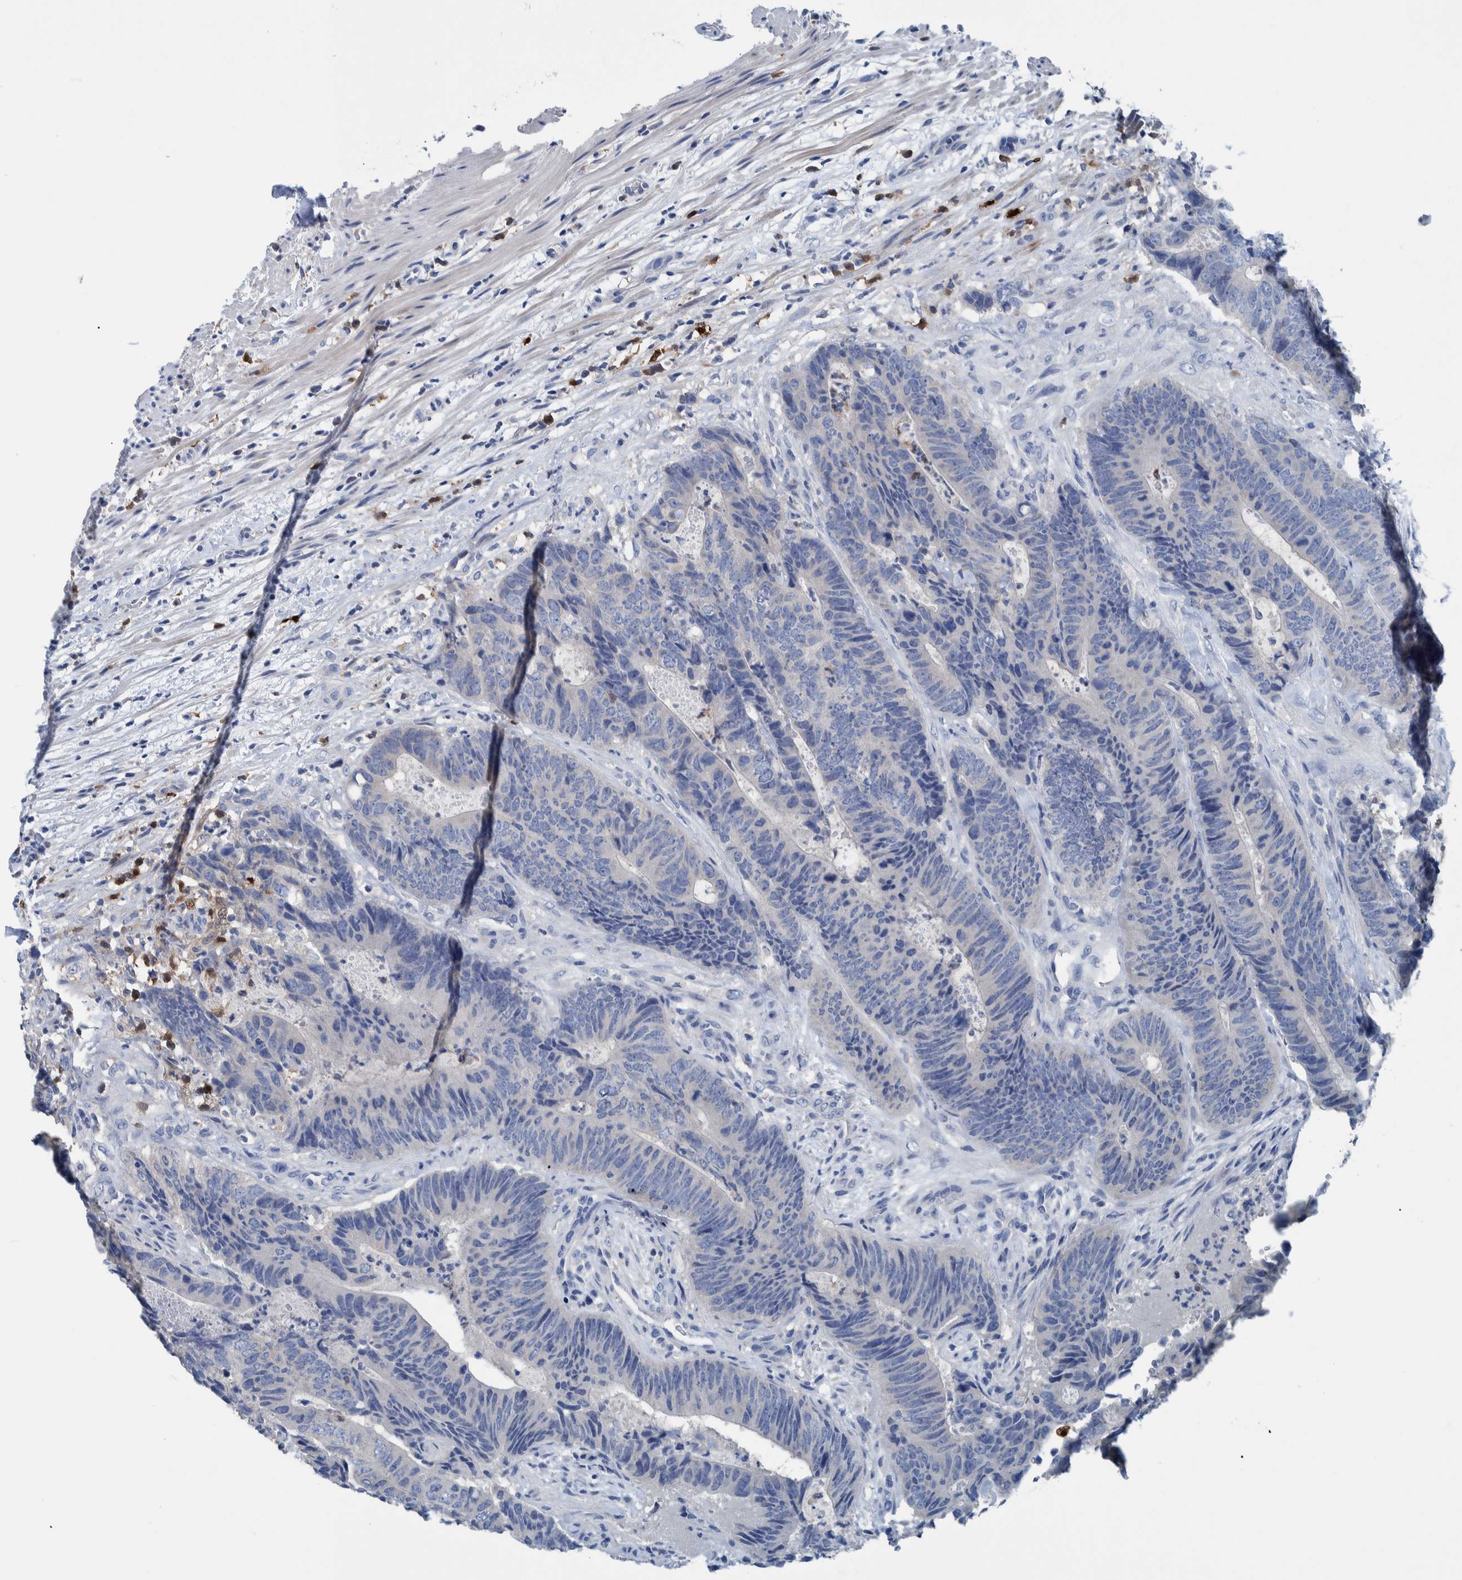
{"staining": {"intensity": "negative", "quantity": "none", "location": "none"}, "tissue": "colorectal cancer", "cell_type": "Tumor cells", "image_type": "cancer", "snomed": [{"axis": "morphology", "description": "Adenocarcinoma, NOS"}, {"axis": "topography", "description": "Colon"}], "caption": "Immunohistochemistry photomicrograph of neoplastic tissue: colorectal cancer stained with DAB (3,3'-diaminobenzidine) displays no significant protein positivity in tumor cells.", "gene": "IDO1", "patient": {"sex": "male", "age": 56}}